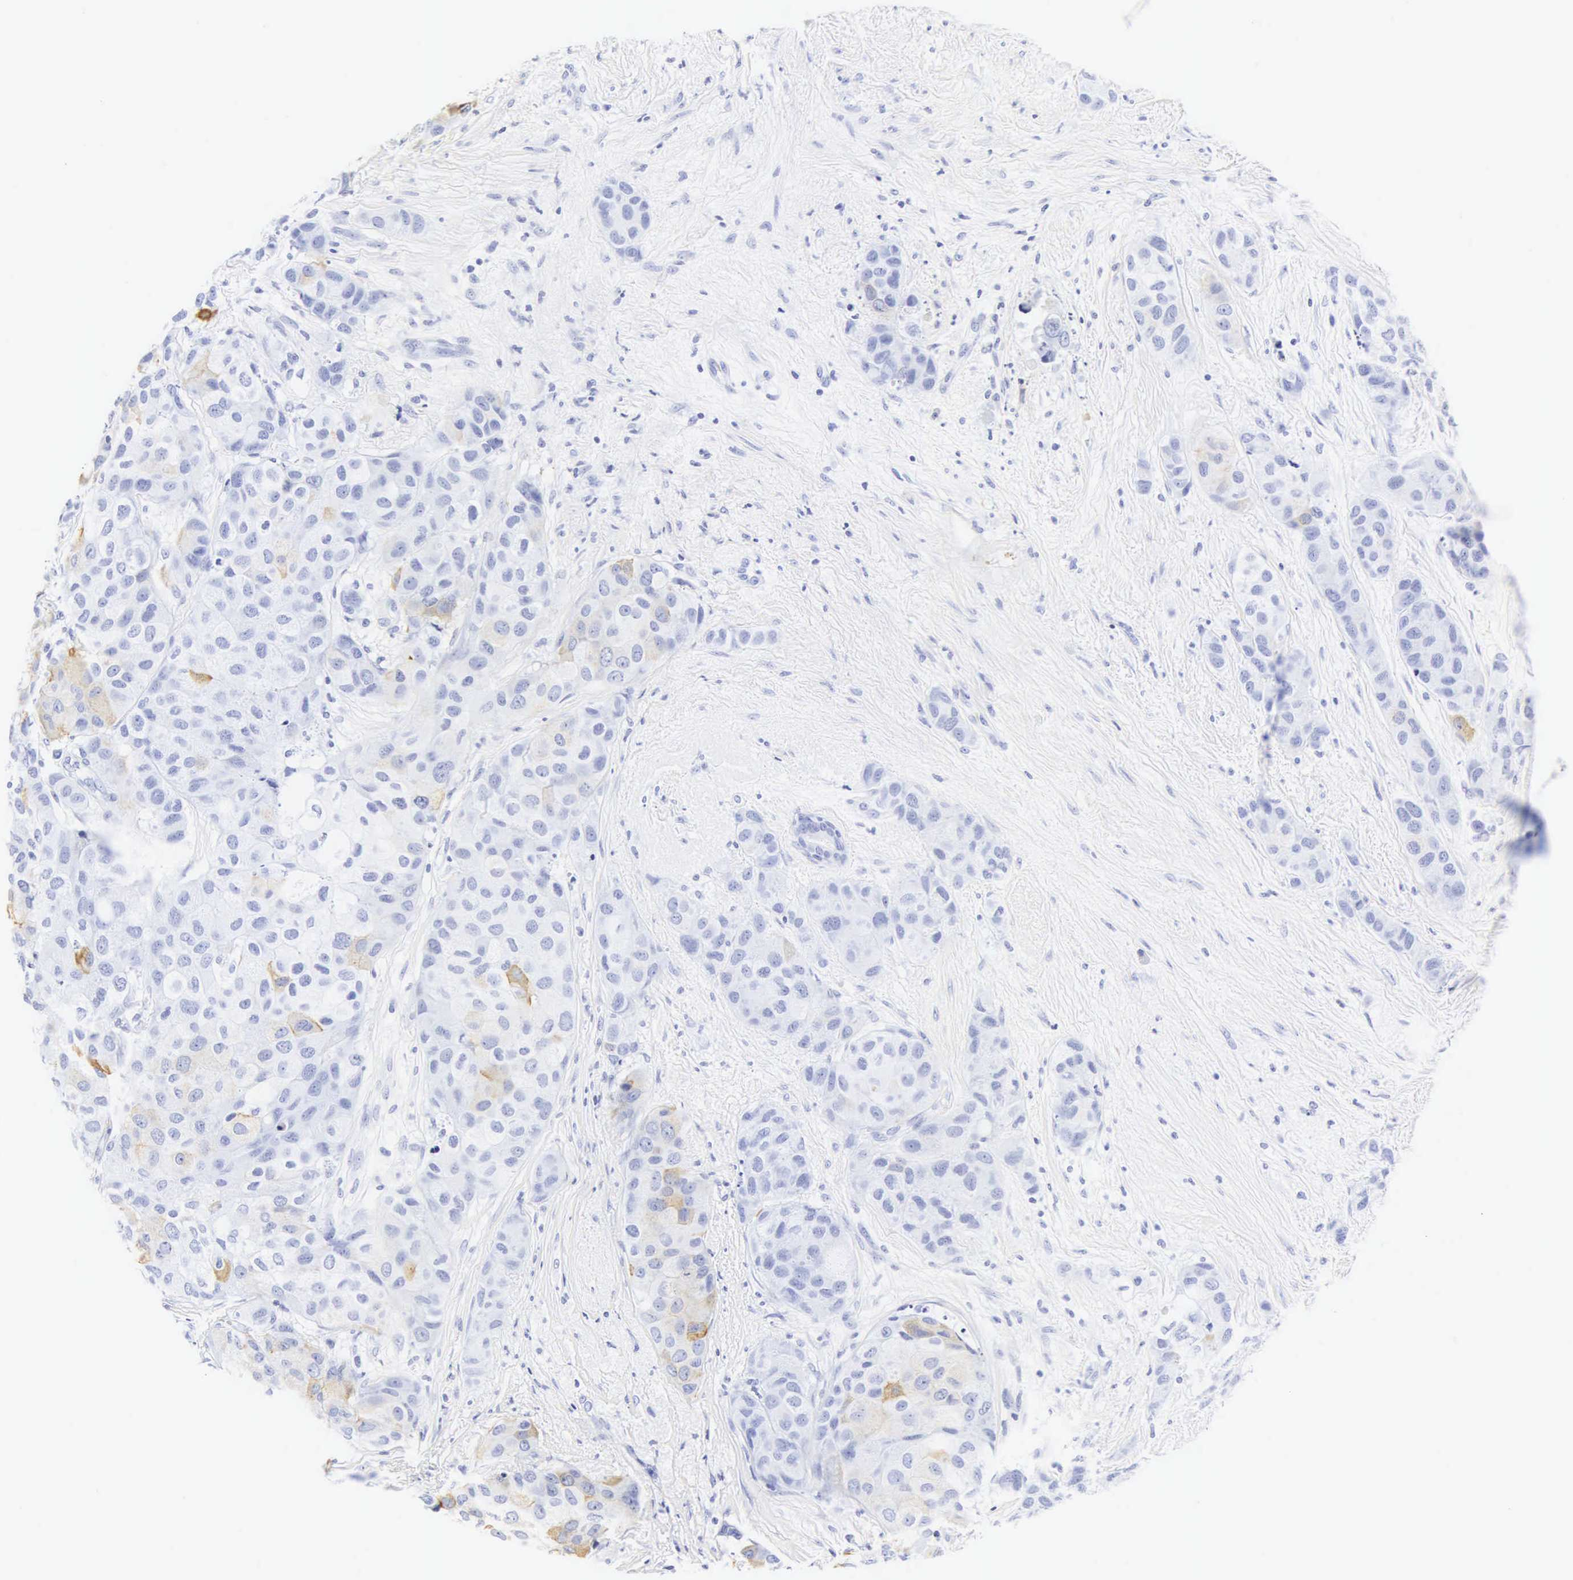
{"staining": {"intensity": "negative", "quantity": "none", "location": "none"}, "tissue": "breast cancer", "cell_type": "Tumor cells", "image_type": "cancer", "snomed": [{"axis": "morphology", "description": "Duct carcinoma"}, {"axis": "topography", "description": "Breast"}], "caption": "Protein analysis of breast cancer (infiltrating ductal carcinoma) displays no significant positivity in tumor cells.", "gene": "CGB3", "patient": {"sex": "female", "age": 68}}